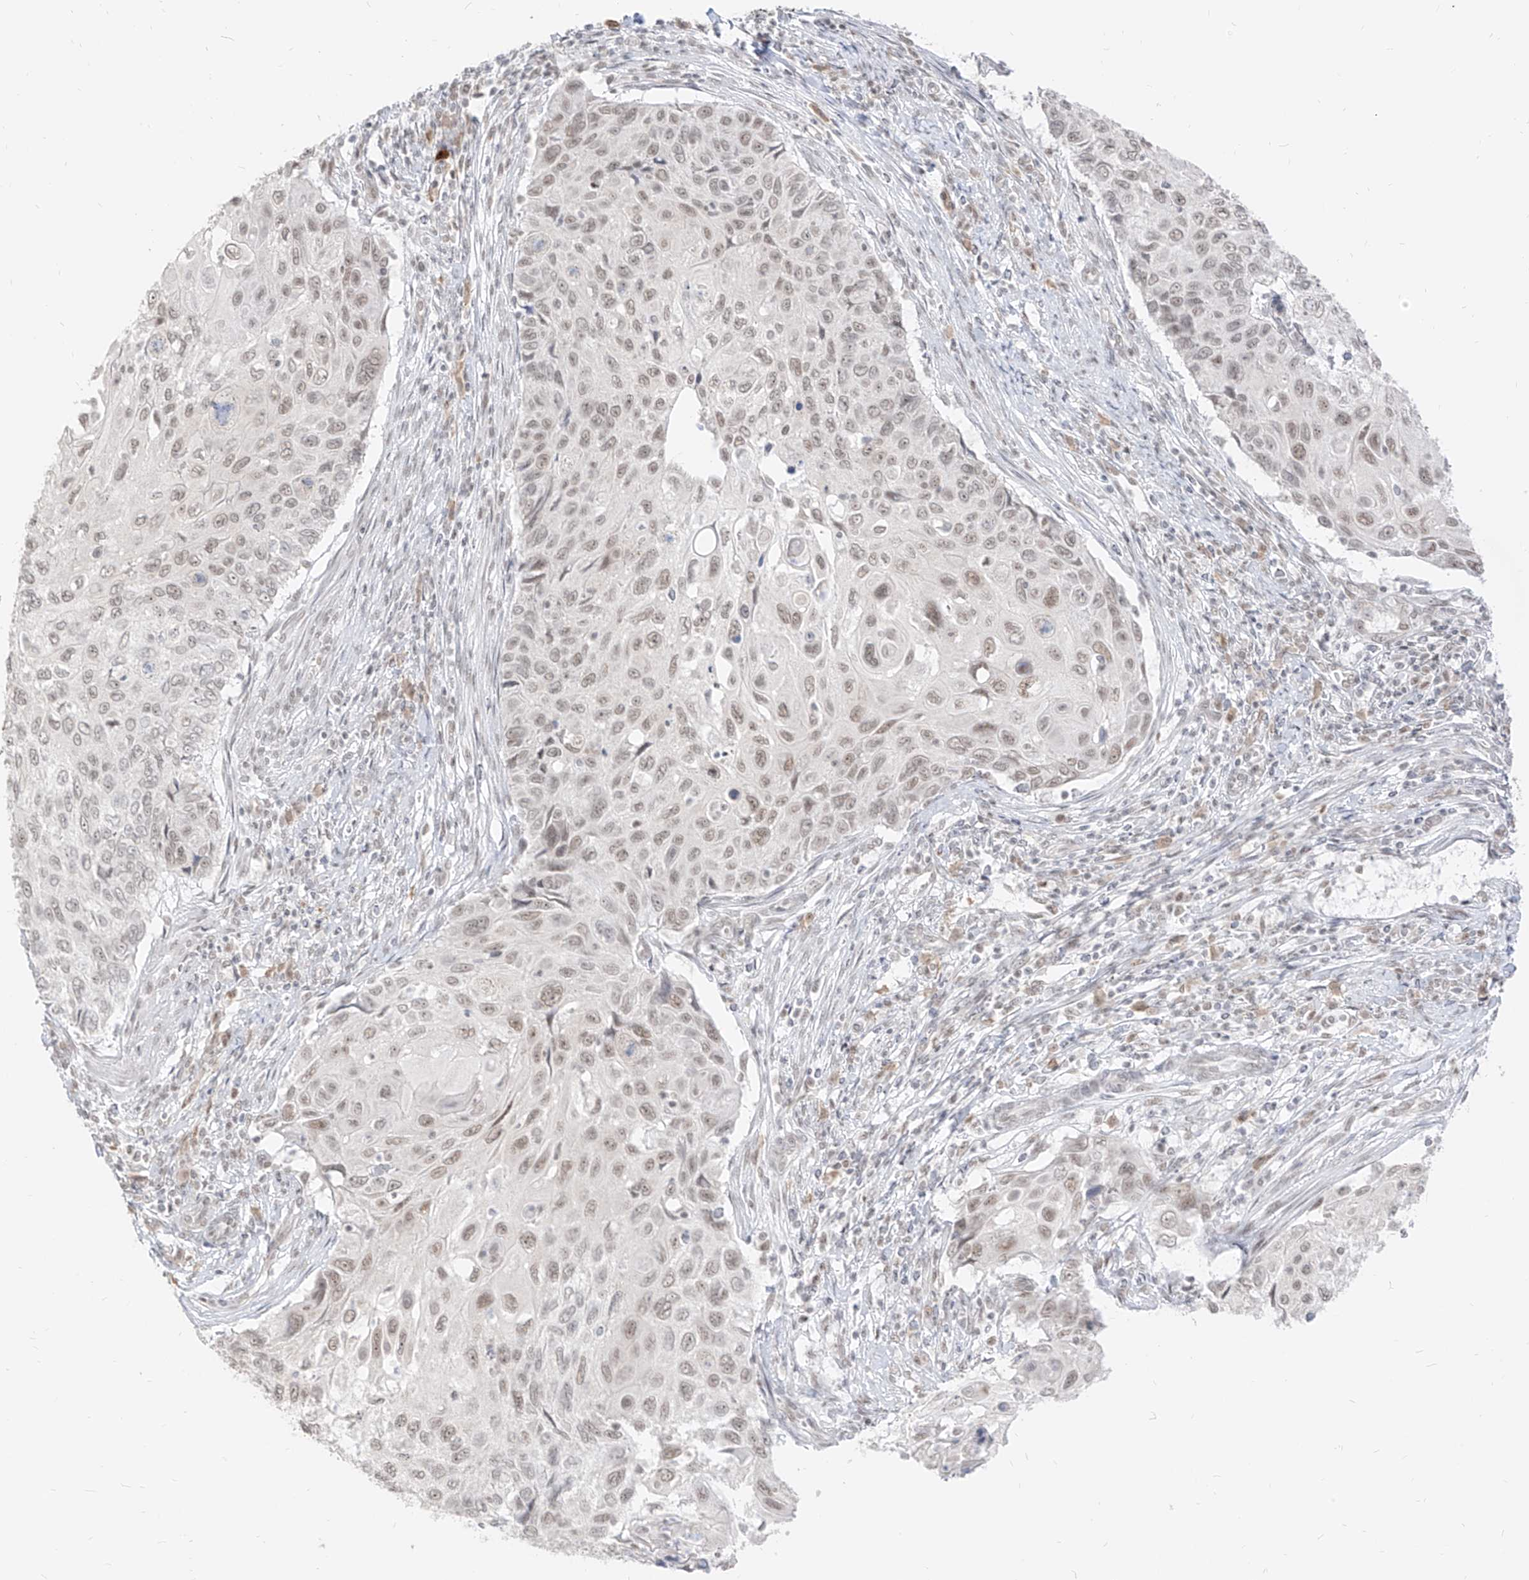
{"staining": {"intensity": "weak", "quantity": "25%-75%", "location": "nuclear"}, "tissue": "cervical cancer", "cell_type": "Tumor cells", "image_type": "cancer", "snomed": [{"axis": "morphology", "description": "Squamous cell carcinoma, NOS"}, {"axis": "topography", "description": "Cervix"}], "caption": "Immunohistochemical staining of cervical cancer displays low levels of weak nuclear staining in approximately 25%-75% of tumor cells.", "gene": "SUPT5H", "patient": {"sex": "female", "age": 70}}